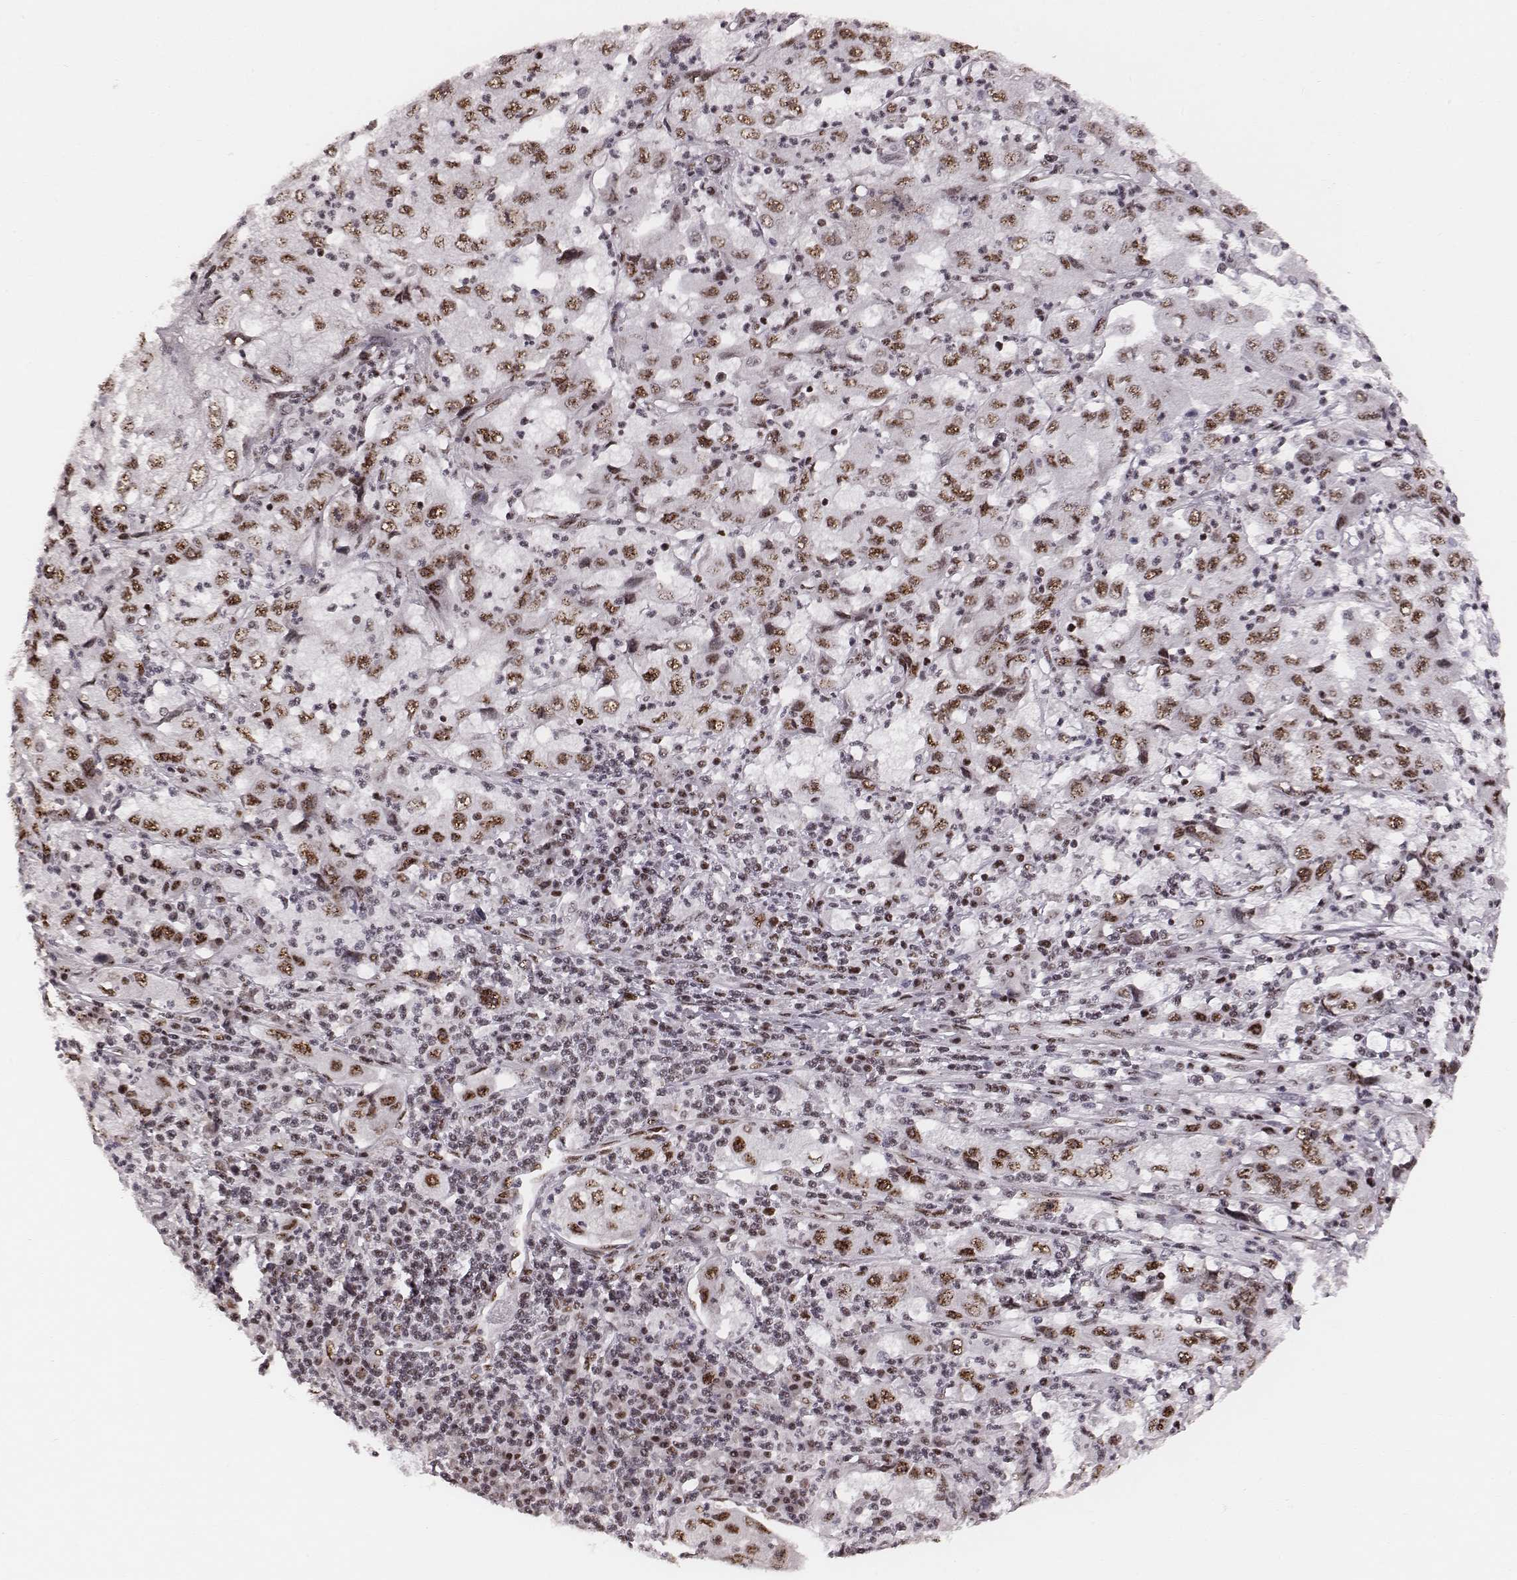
{"staining": {"intensity": "moderate", "quantity": ">75%", "location": "nuclear"}, "tissue": "cervical cancer", "cell_type": "Tumor cells", "image_type": "cancer", "snomed": [{"axis": "morphology", "description": "Squamous cell carcinoma, NOS"}, {"axis": "topography", "description": "Cervix"}], "caption": "Human cervical cancer (squamous cell carcinoma) stained with a brown dye exhibits moderate nuclear positive staining in approximately >75% of tumor cells.", "gene": "LUC7L", "patient": {"sex": "female", "age": 36}}